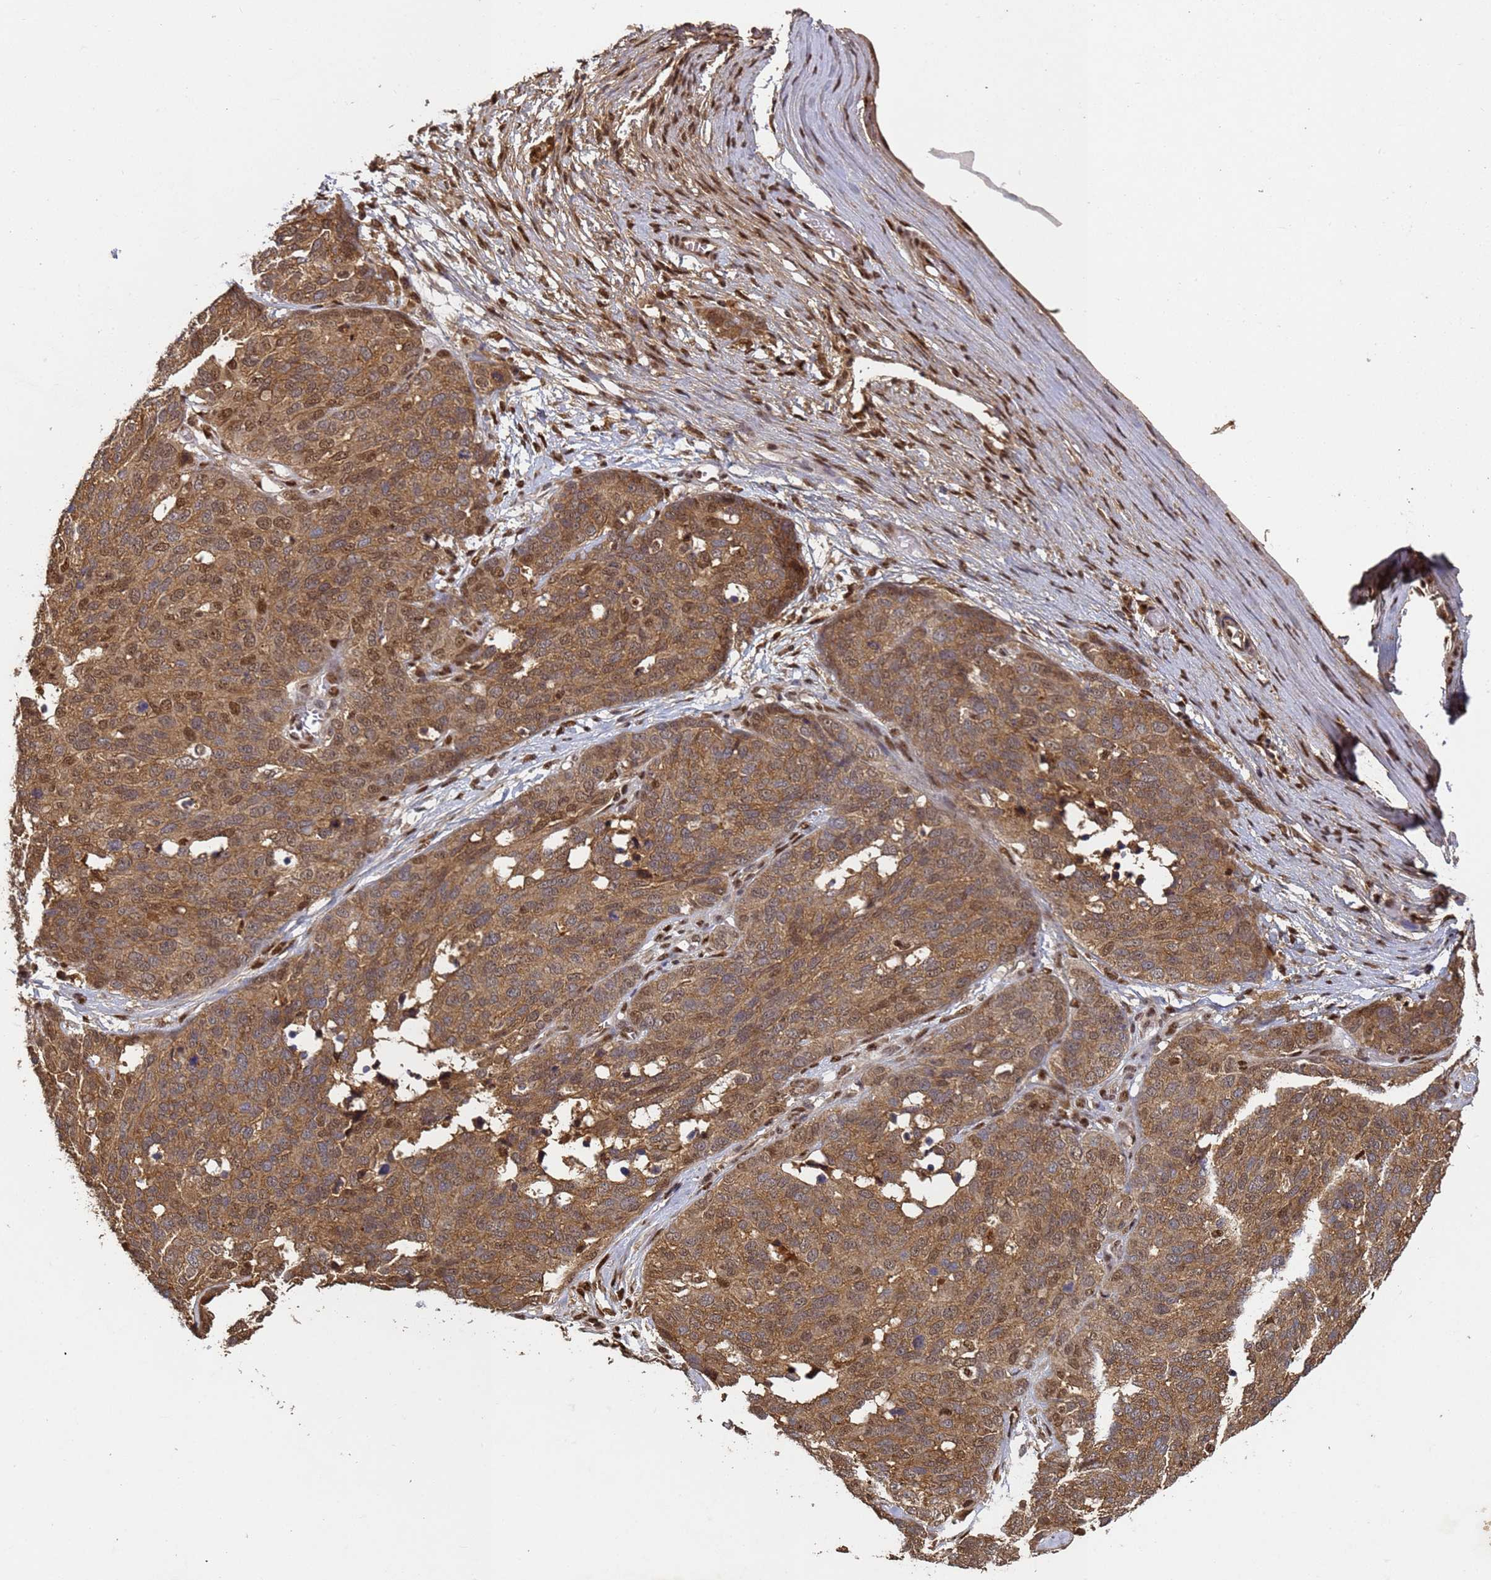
{"staining": {"intensity": "strong", "quantity": ">75%", "location": "cytoplasmic/membranous,nuclear"}, "tissue": "ovarian cancer", "cell_type": "Tumor cells", "image_type": "cancer", "snomed": [{"axis": "morphology", "description": "Cystadenocarcinoma, serous, NOS"}, {"axis": "topography", "description": "Ovary"}], "caption": "A photomicrograph of ovarian serous cystadenocarcinoma stained for a protein displays strong cytoplasmic/membranous and nuclear brown staining in tumor cells.", "gene": "SECISBP2", "patient": {"sex": "female", "age": 44}}